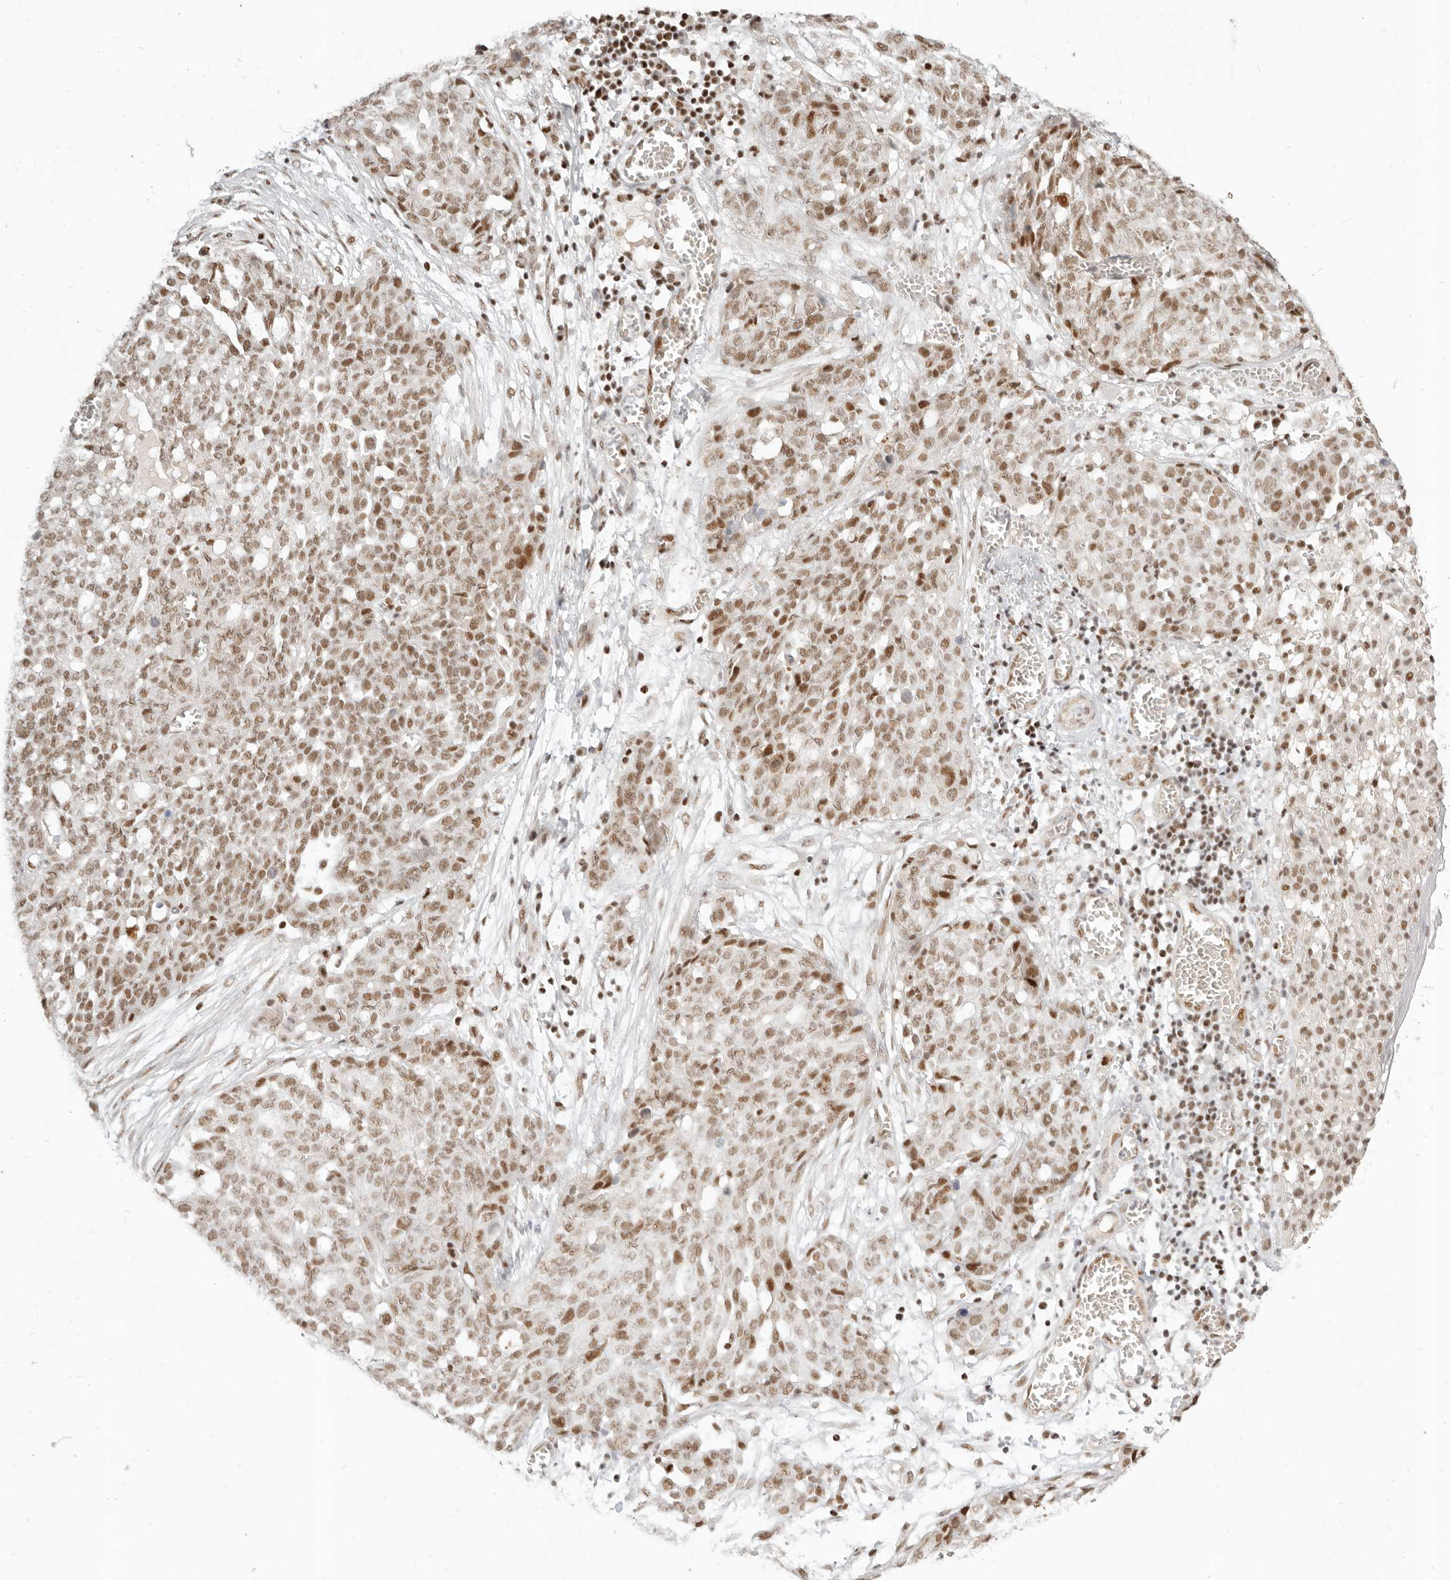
{"staining": {"intensity": "moderate", "quantity": ">75%", "location": "nuclear"}, "tissue": "ovarian cancer", "cell_type": "Tumor cells", "image_type": "cancer", "snomed": [{"axis": "morphology", "description": "Cystadenocarcinoma, serous, NOS"}, {"axis": "topography", "description": "Soft tissue"}, {"axis": "topography", "description": "Ovary"}], "caption": "Immunohistochemical staining of ovarian serous cystadenocarcinoma shows medium levels of moderate nuclear protein expression in approximately >75% of tumor cells.", "gene": "GABPA", "patient": {"sex": "female", "age": 57}}